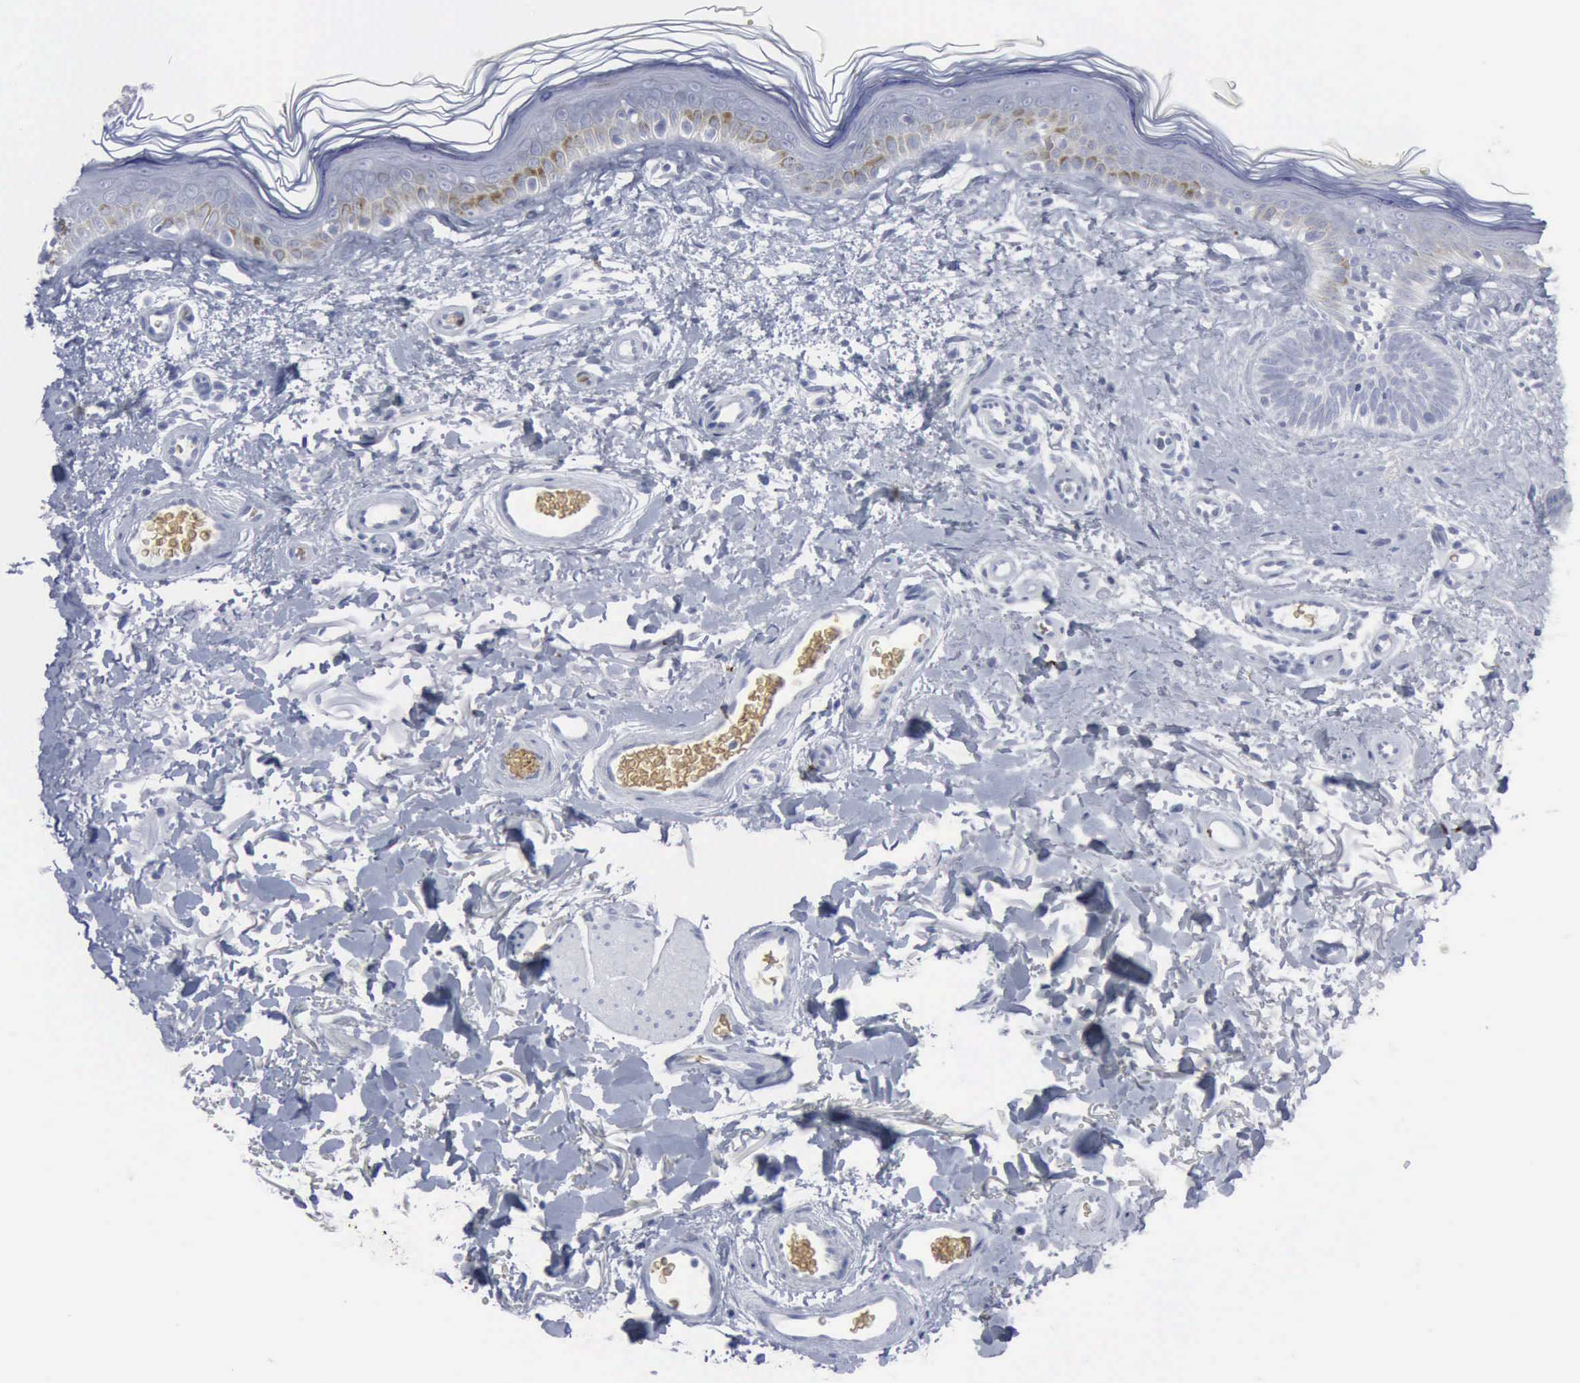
{"staining": {"intensity": "negative", "quantity": "none", "location": "none"}, "tissue": "skin", "cell_type": "Fibroblasts", "image_type": "normal", "snomed": [{"axis": "morphology", "description": "Normal tissue, NOS"}, {"axis": "topography", "description": "Skin"}], "caption": "This is an immunohistochemistry (IHC) image of benign human skin. There is no positivity in fibroblasts.", "gene": "TGFB1", "patient": {"sex": "male", "age": 63}}